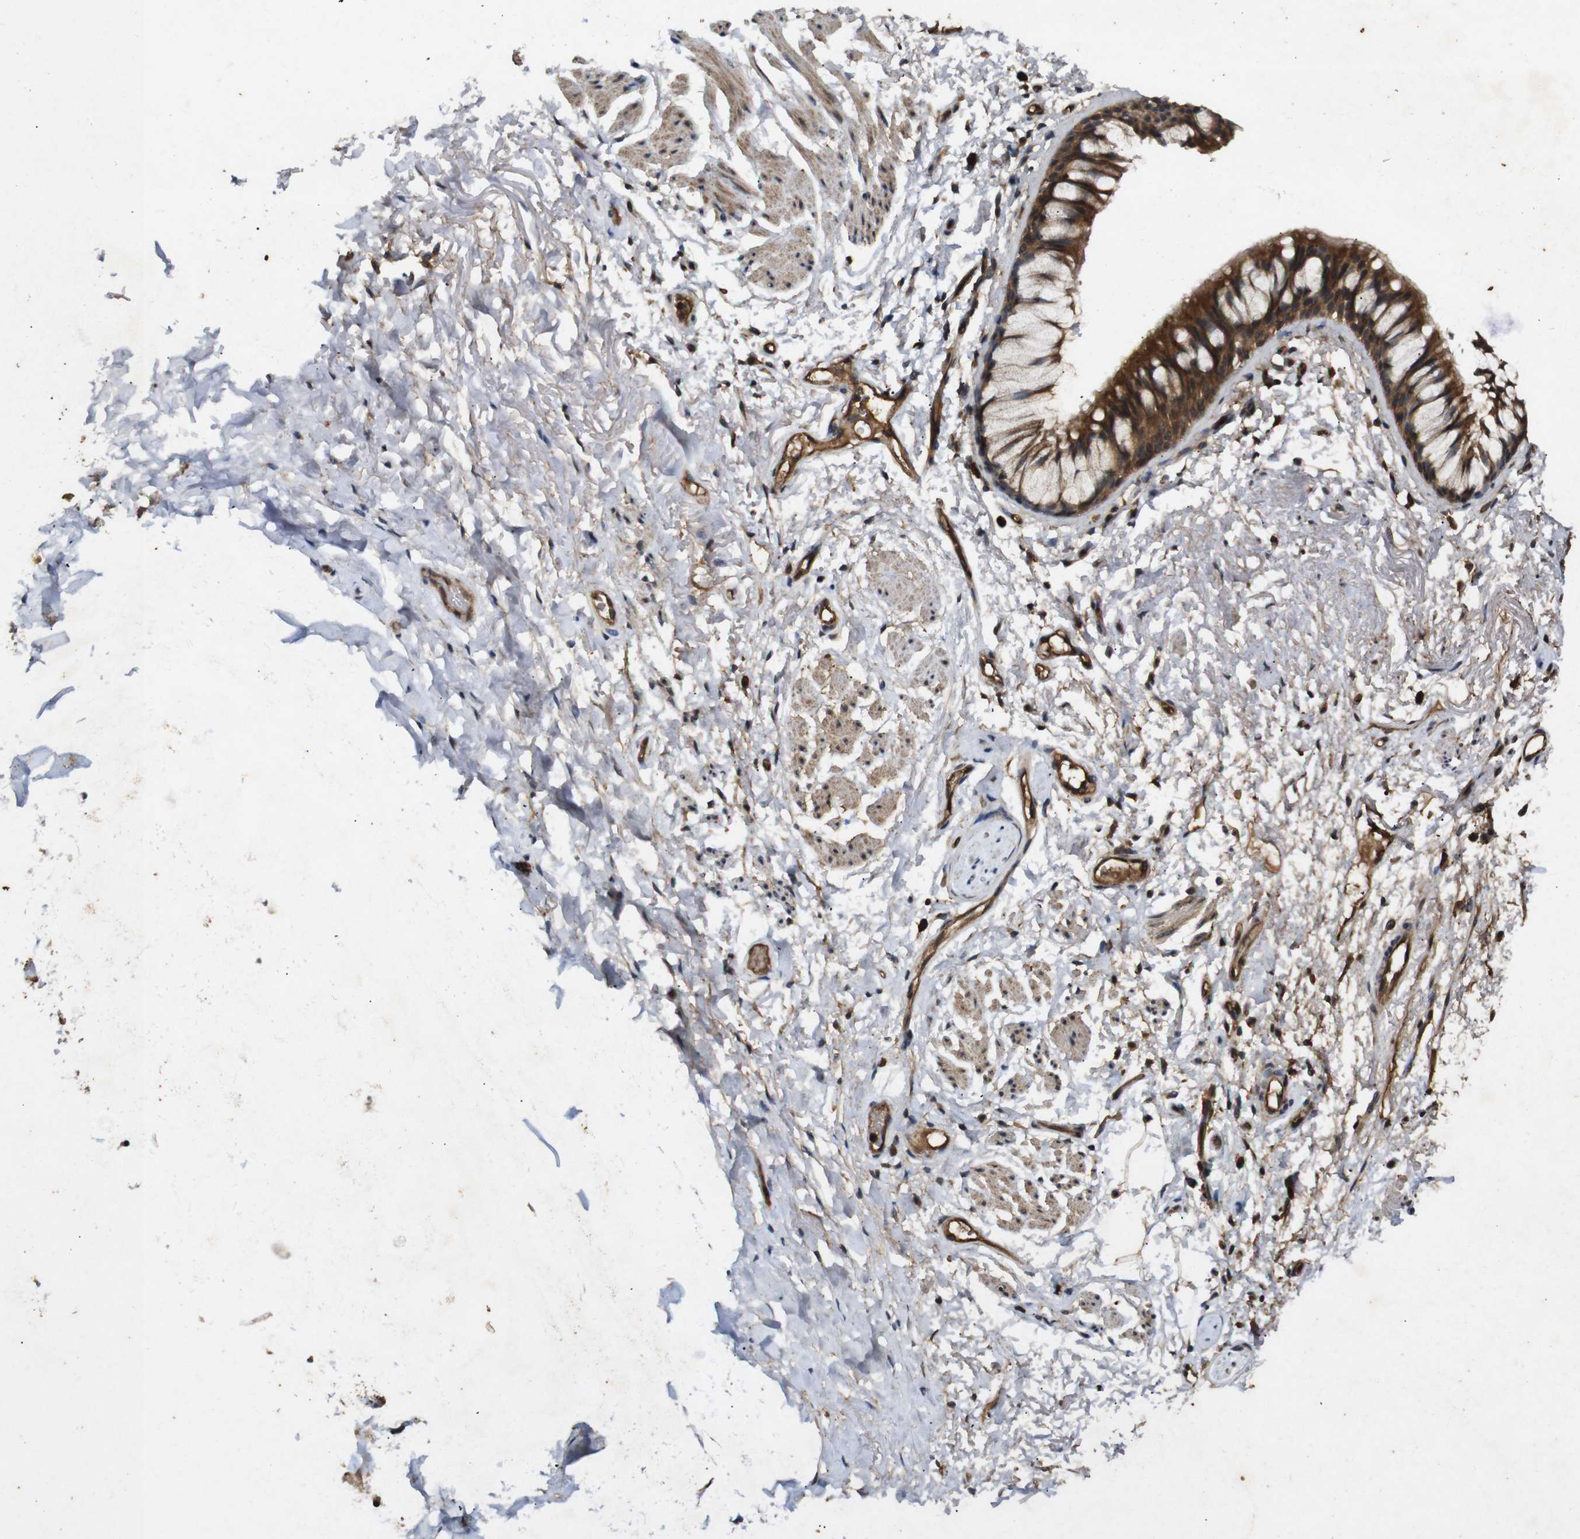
{"staining": {"intensity": "strong", "quantity": ">75%", "location": "cytoplasmic/membranous"}, "tissue": "adipose tissue", "cell_type": "Adipocytes", "image_type": "normal", "snomed": [{"axis": "morphology", "description": "Normal tissue, NOS"}, {"axis": "topography", "description": "Cartilage tissue"}, {"axis": "topography", "description": "Bronchus"}], "caption": "Immunohistochemical staining of unremarkable human adipose tissue reveals high levels of strong cytoplasmic/membranous staining in about >75% of adipocytes.", "gene": "RIPK1", "patient": {"sex": "female", "age": 73}}